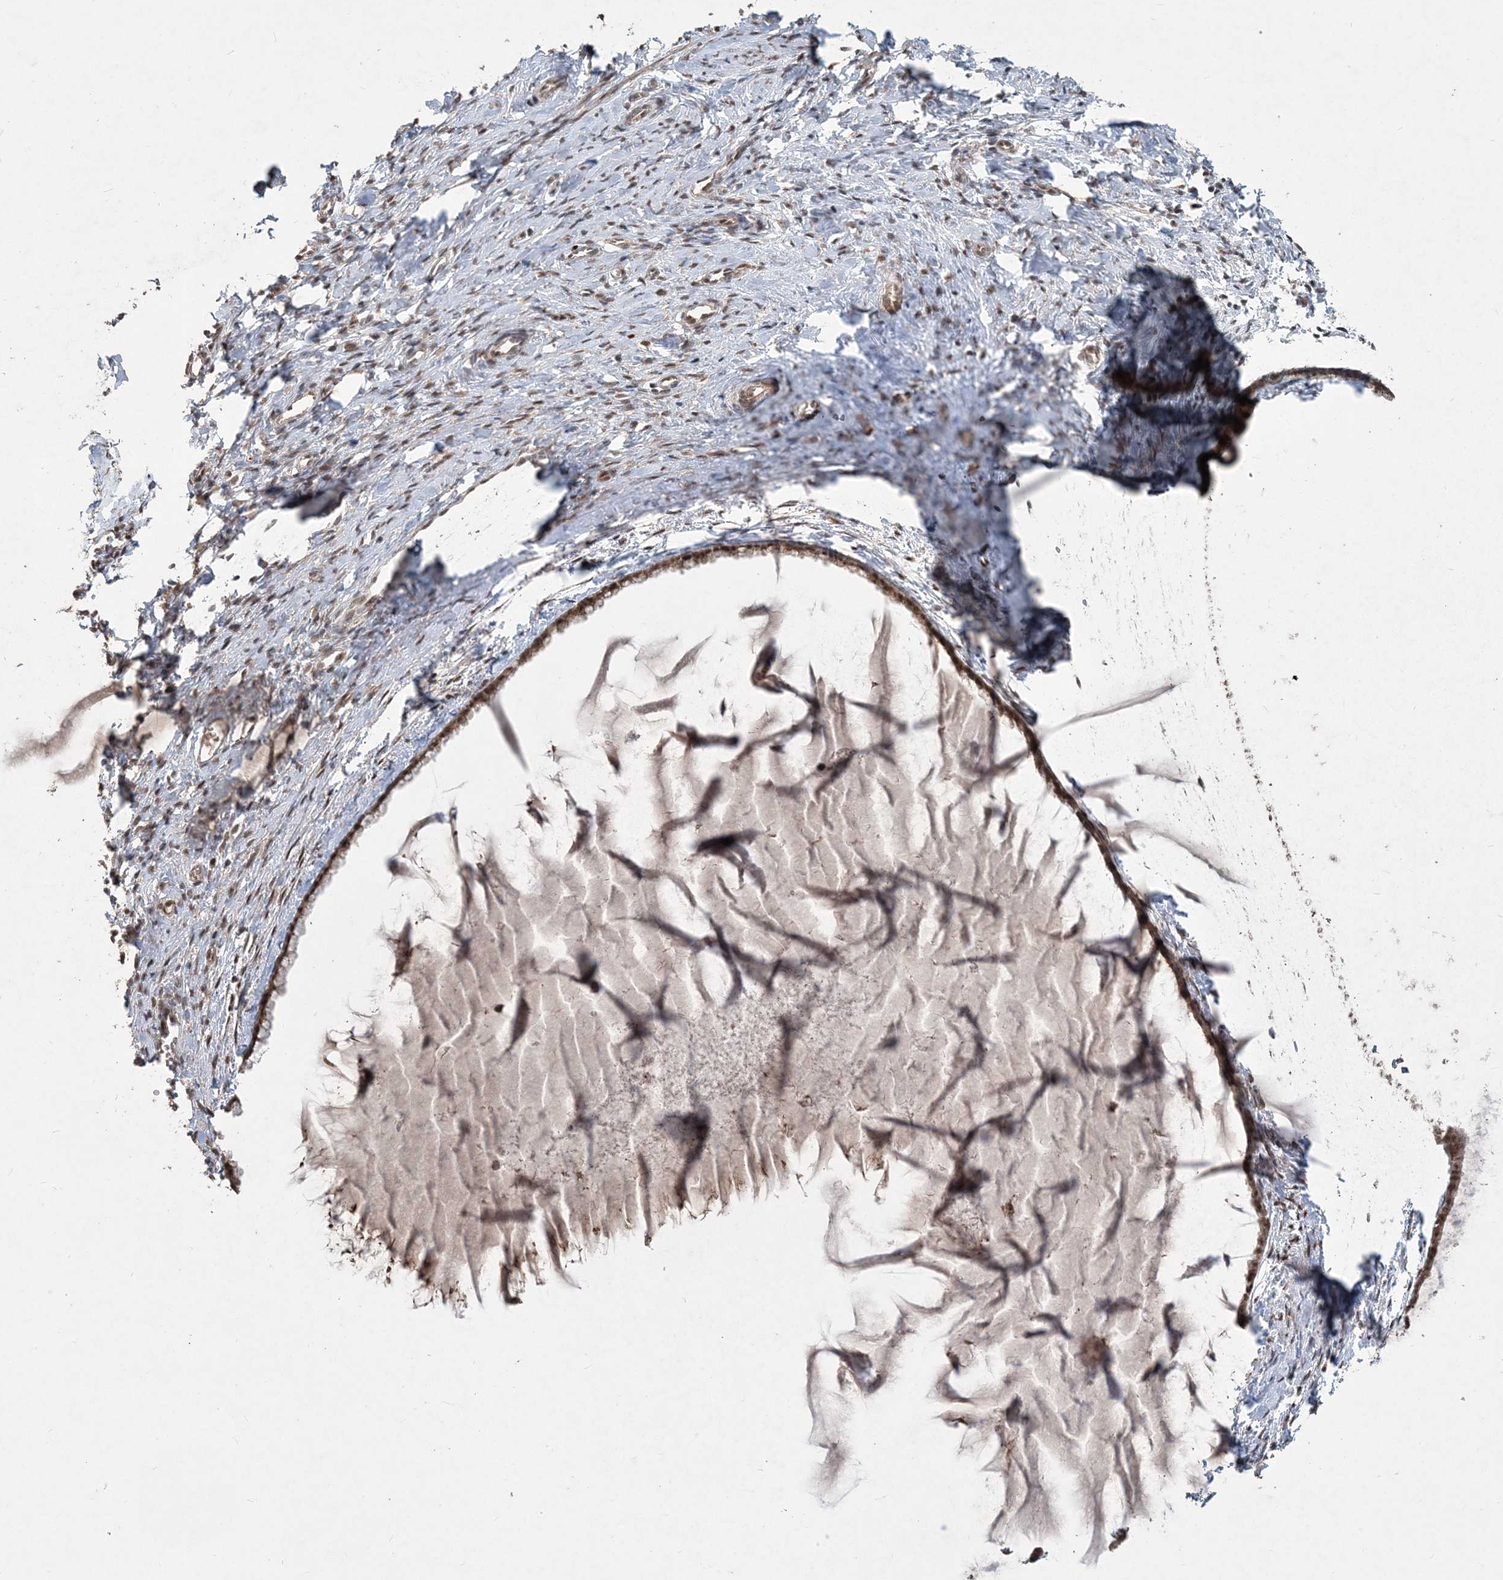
{"staining": {"intensity": "strong", "quantity": ">75%", "location": "nuclear"}, "tissue": "cervix", "cell_type": "Glandular cells", "image_type": "normal", "snomed": [{"axis": "morphology", "description": "Normal tissue, NOS"}, {"axis": "topography", "description": "Cervix"}], "caption": "Protein staining demonstrates strong nuclear positivity in approximately >75% of glandular cells in benign cervix. (DAB (3,3'-diaminobenzidine) = brown stain, brightfield microscopy at high magnification).", "gene": "COPS7B", "patient": {"sex": "female", "age": 75}}